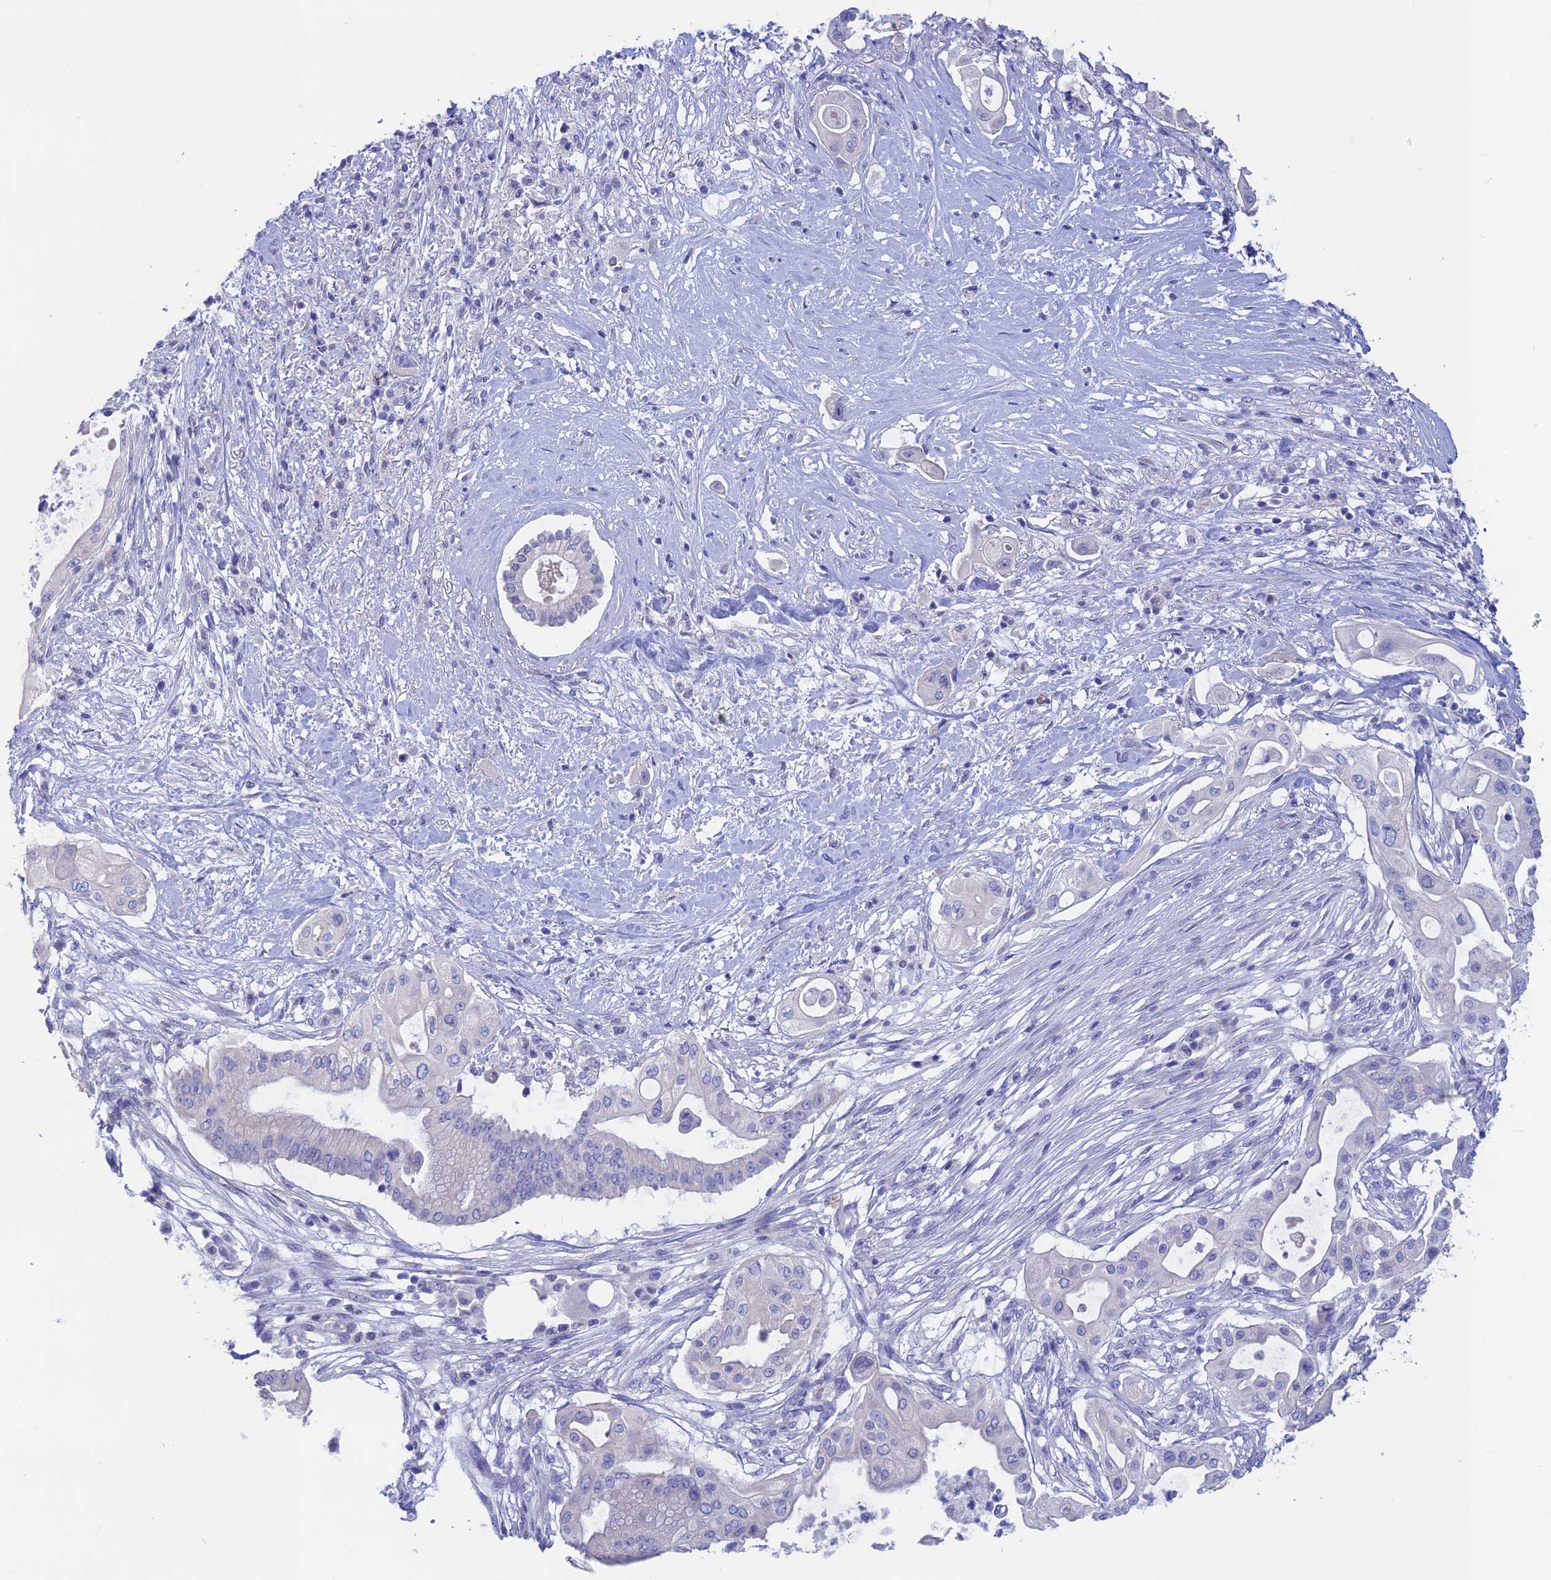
{"staining": {"intensity": "negative", "quantity": "none", "location": "none"}, "tissue": "pancreatic cancer", "cell_type": "Tumor cells", "image_type": "cancer", "snomed": [{"axis": "morphology", "description": "Adenocarcinoma, NOS"}, {"axis": "topography", "description": "Pancreas"}], "caption": "This is an immunohistochemistry (IHC) photomicrograph of pancreatic cancer (adenocarcinoma). There is no positivity in tumor cells.", "gene": "BTBD19", "patient": {"sex": "male", "age": 68}}